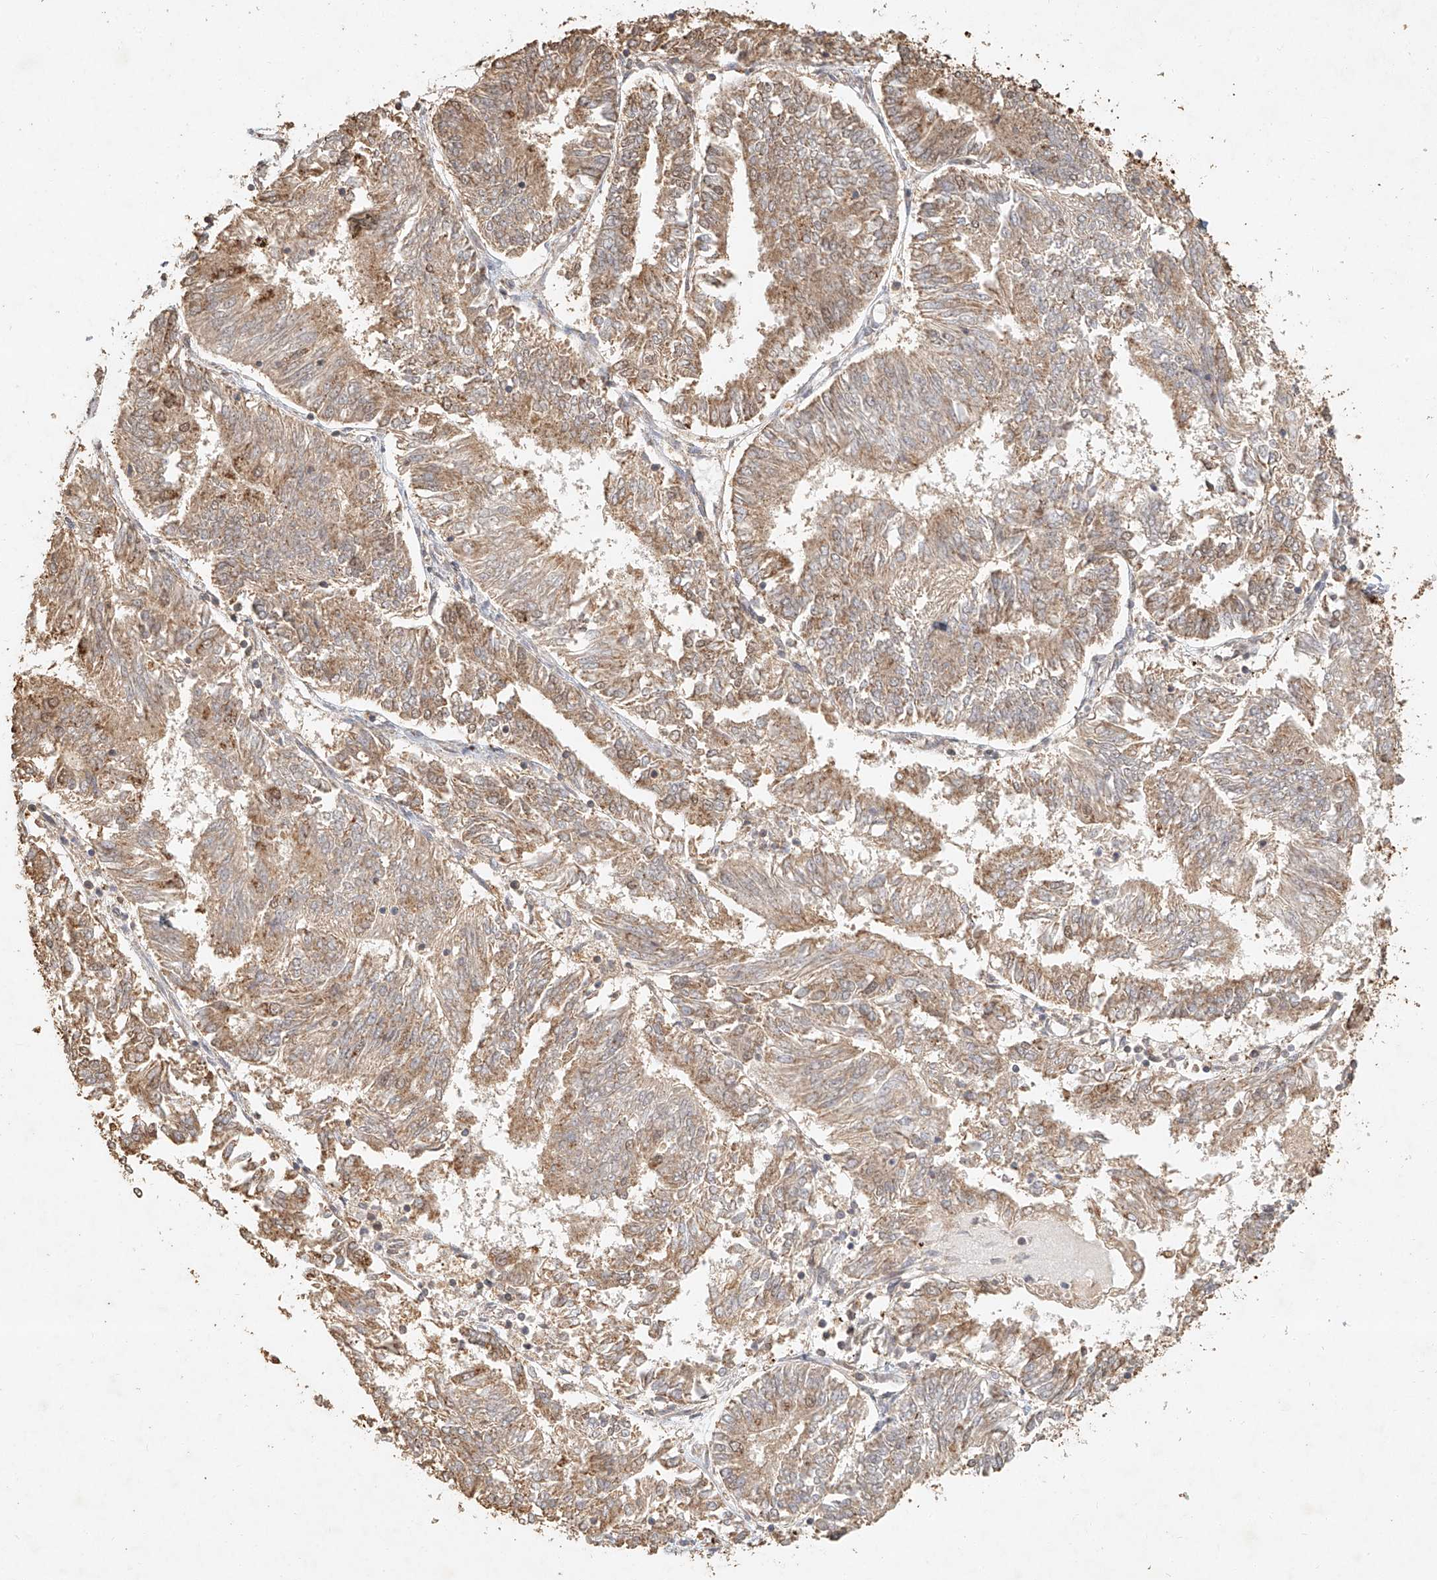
{"staining": {"intensity": "moderate", "quantity": ">75%", "location": "cytoplasmic/membranous"}, "tissue": "endometrial cancer", "cell_type": "Tumor cells", "image_type": "cancer", "snomed": [{"axis": "morphology", "description": "Adenocarcinoma, NOS"}, {"axis": "topography", "description": "Endometrium"}], "caption": "IHC micrograph of neoplastic tissue: human adenocarcinoma (endometrial) stained using immunohistochemistry reveals medium levels of moderate protein expression localized specifically in the cytoplasmic/membranous of tumor cells, appearing as a cytoplasmic/membranous brown color.", "gene": "CXorf58", "patient": {"sex": "female", "age": 58}}